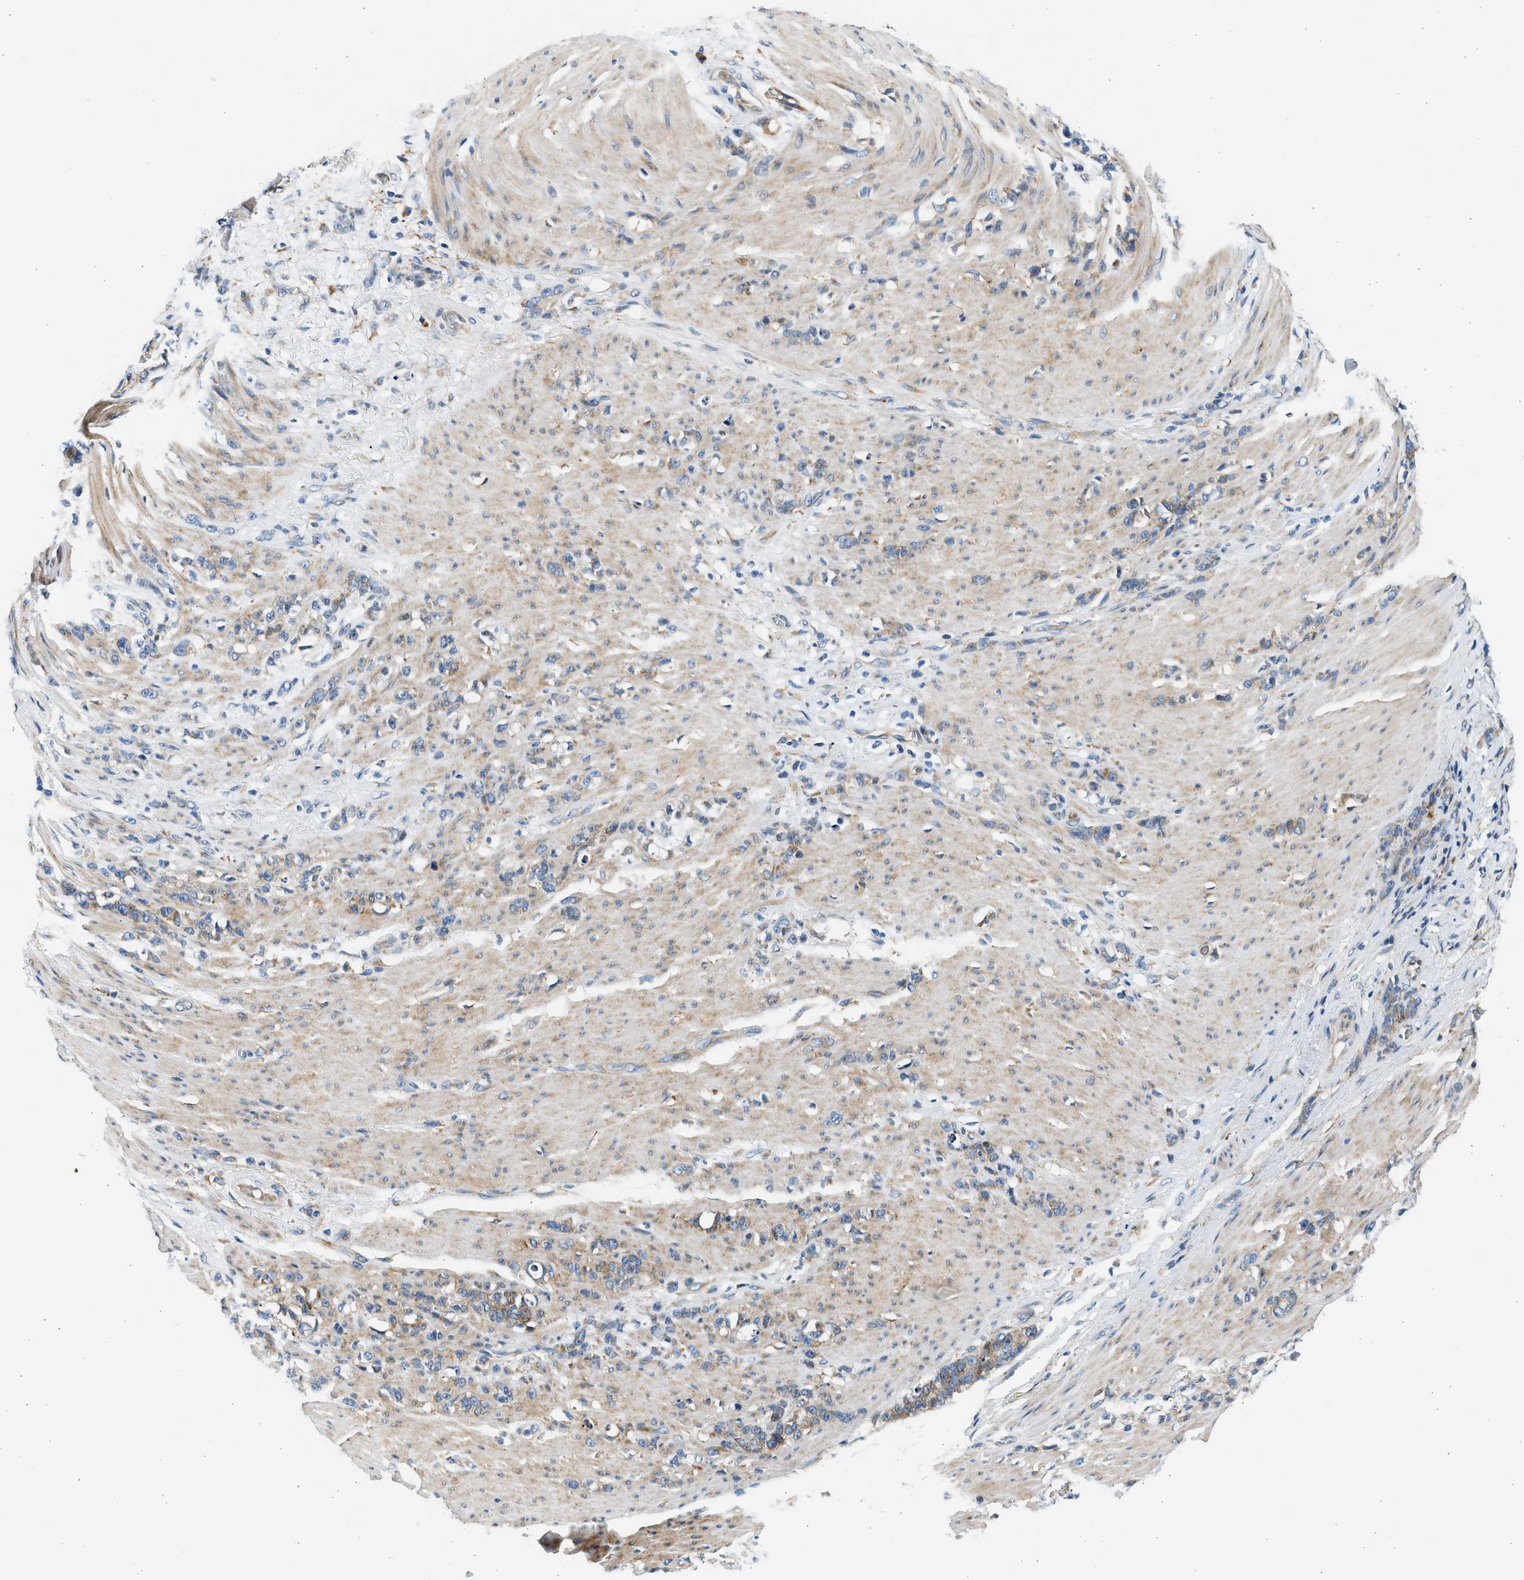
{"staining": {"intensity": "moderate", "quantity": "25%-75%", "location": "cytoplasmic/membranous"}, "tissue": "stomach cancer", "cell_type": "Tumor cells", "image_type": "cancer", "snomed": [{"axis": "morphology", "description": "Adenocarcinoma, NOS"}, {"axis": "topography", "description": "Stomach, lower"}], "caption": "Moderate cytoplasmic/membranous positivity for a protein is present in about 25%-75% of tumor cells of stomach cancer (adenocarcinoma) using immunohistochemistry (IHC).", "gene": "CNTN6", "patient": {"sex": "male", "age": 88}}